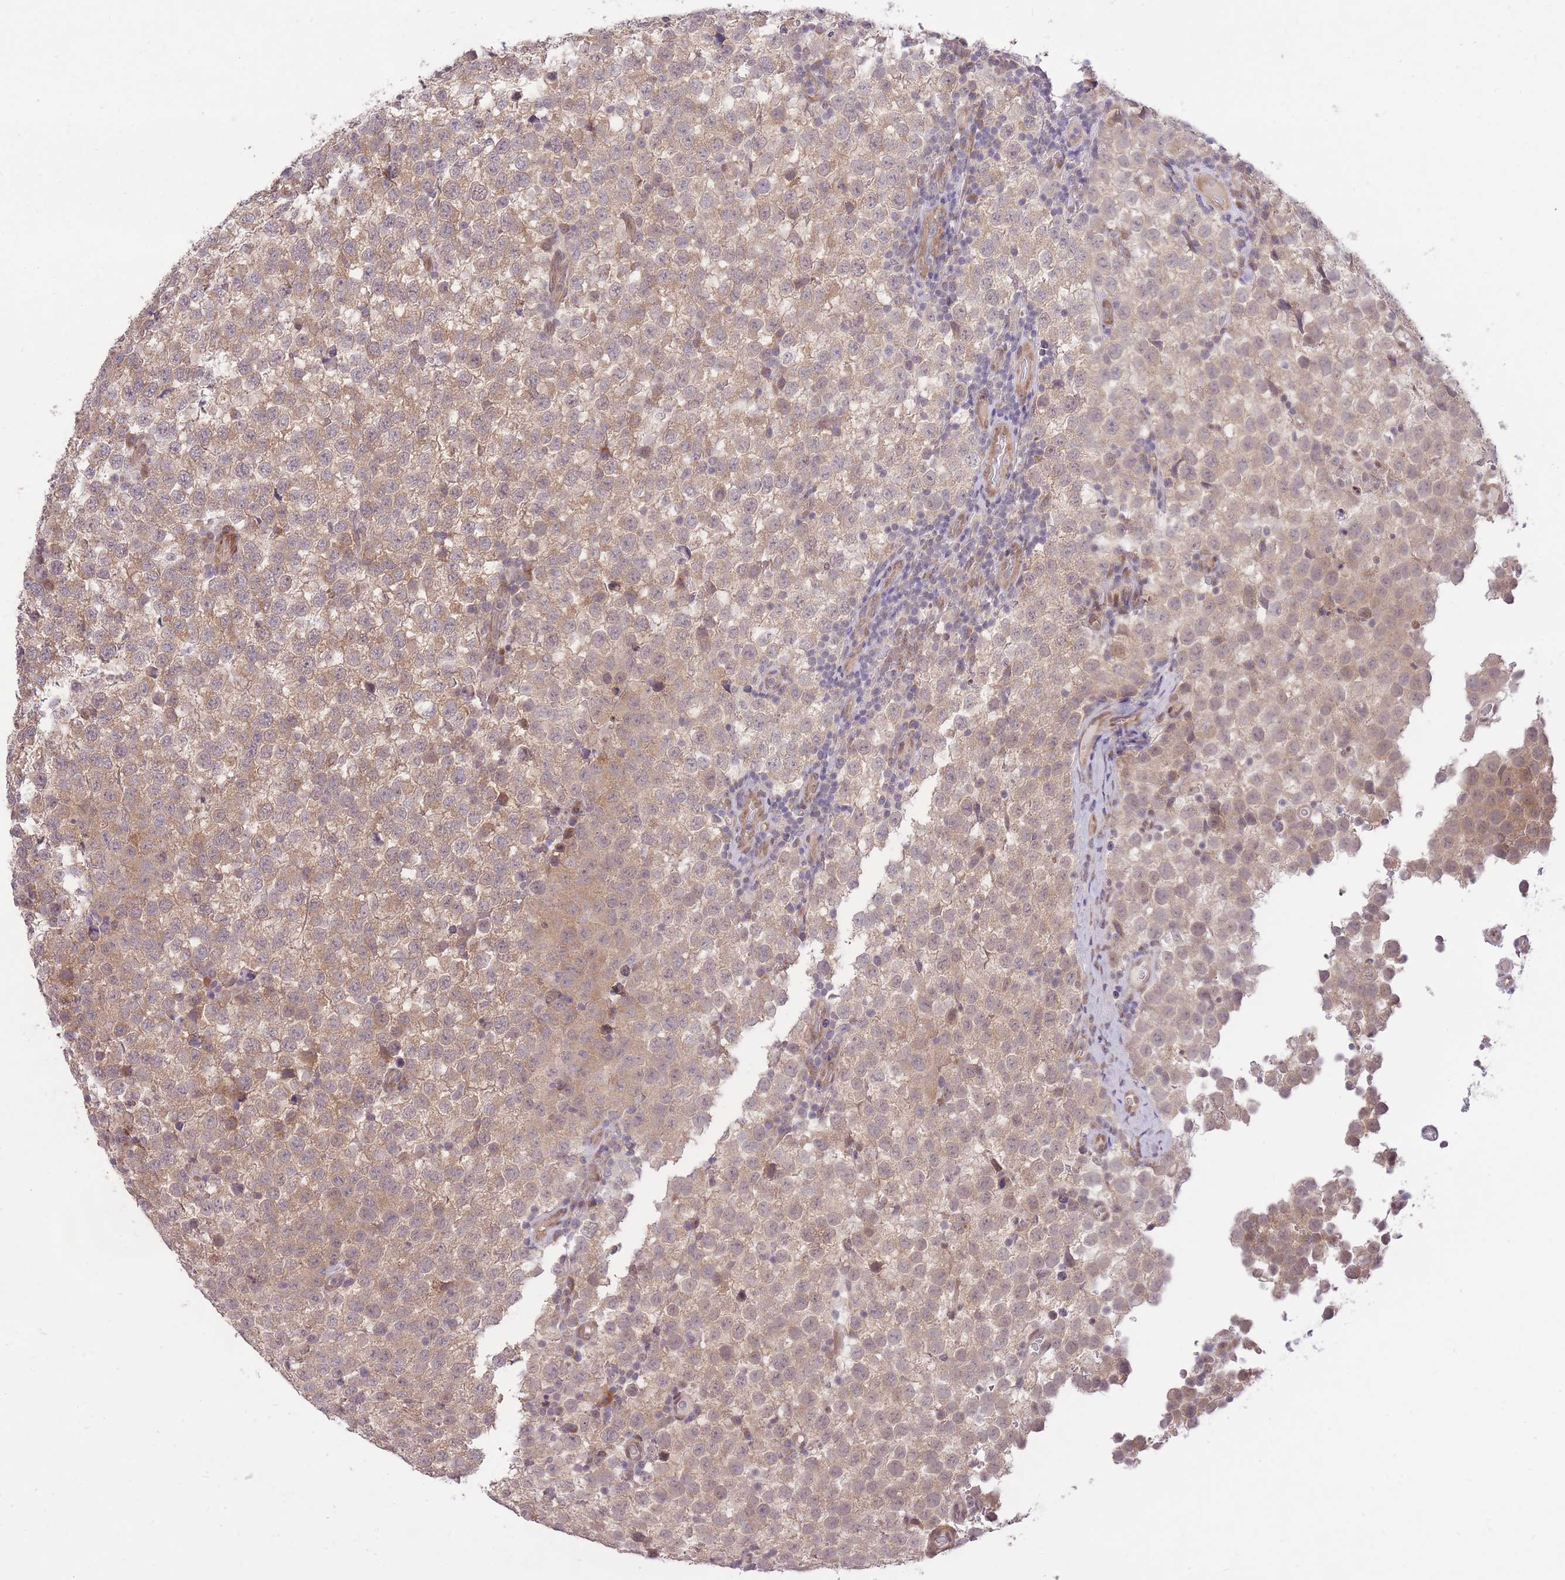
{"staining": {"intensity": "weak", "quantity": ">75%", "location": "cytoplasmic/membranous"}, "tissue": "testis cancer", "cell_type": "Tumor cells", "image_type": "cancer", "snomed": [{"axis": "morphology", "description": "Seminoma, NOS"}, {"axis": "topography", "description": "Testis"}], "caption": "Immunohistochemical staining of testis seminoma shows low levels of weak cytoplasmic/membranous protein expression in about >75% of tumor cells.", "gene": "ELOA2", "patient": {"sex": "male", "age": 34}}